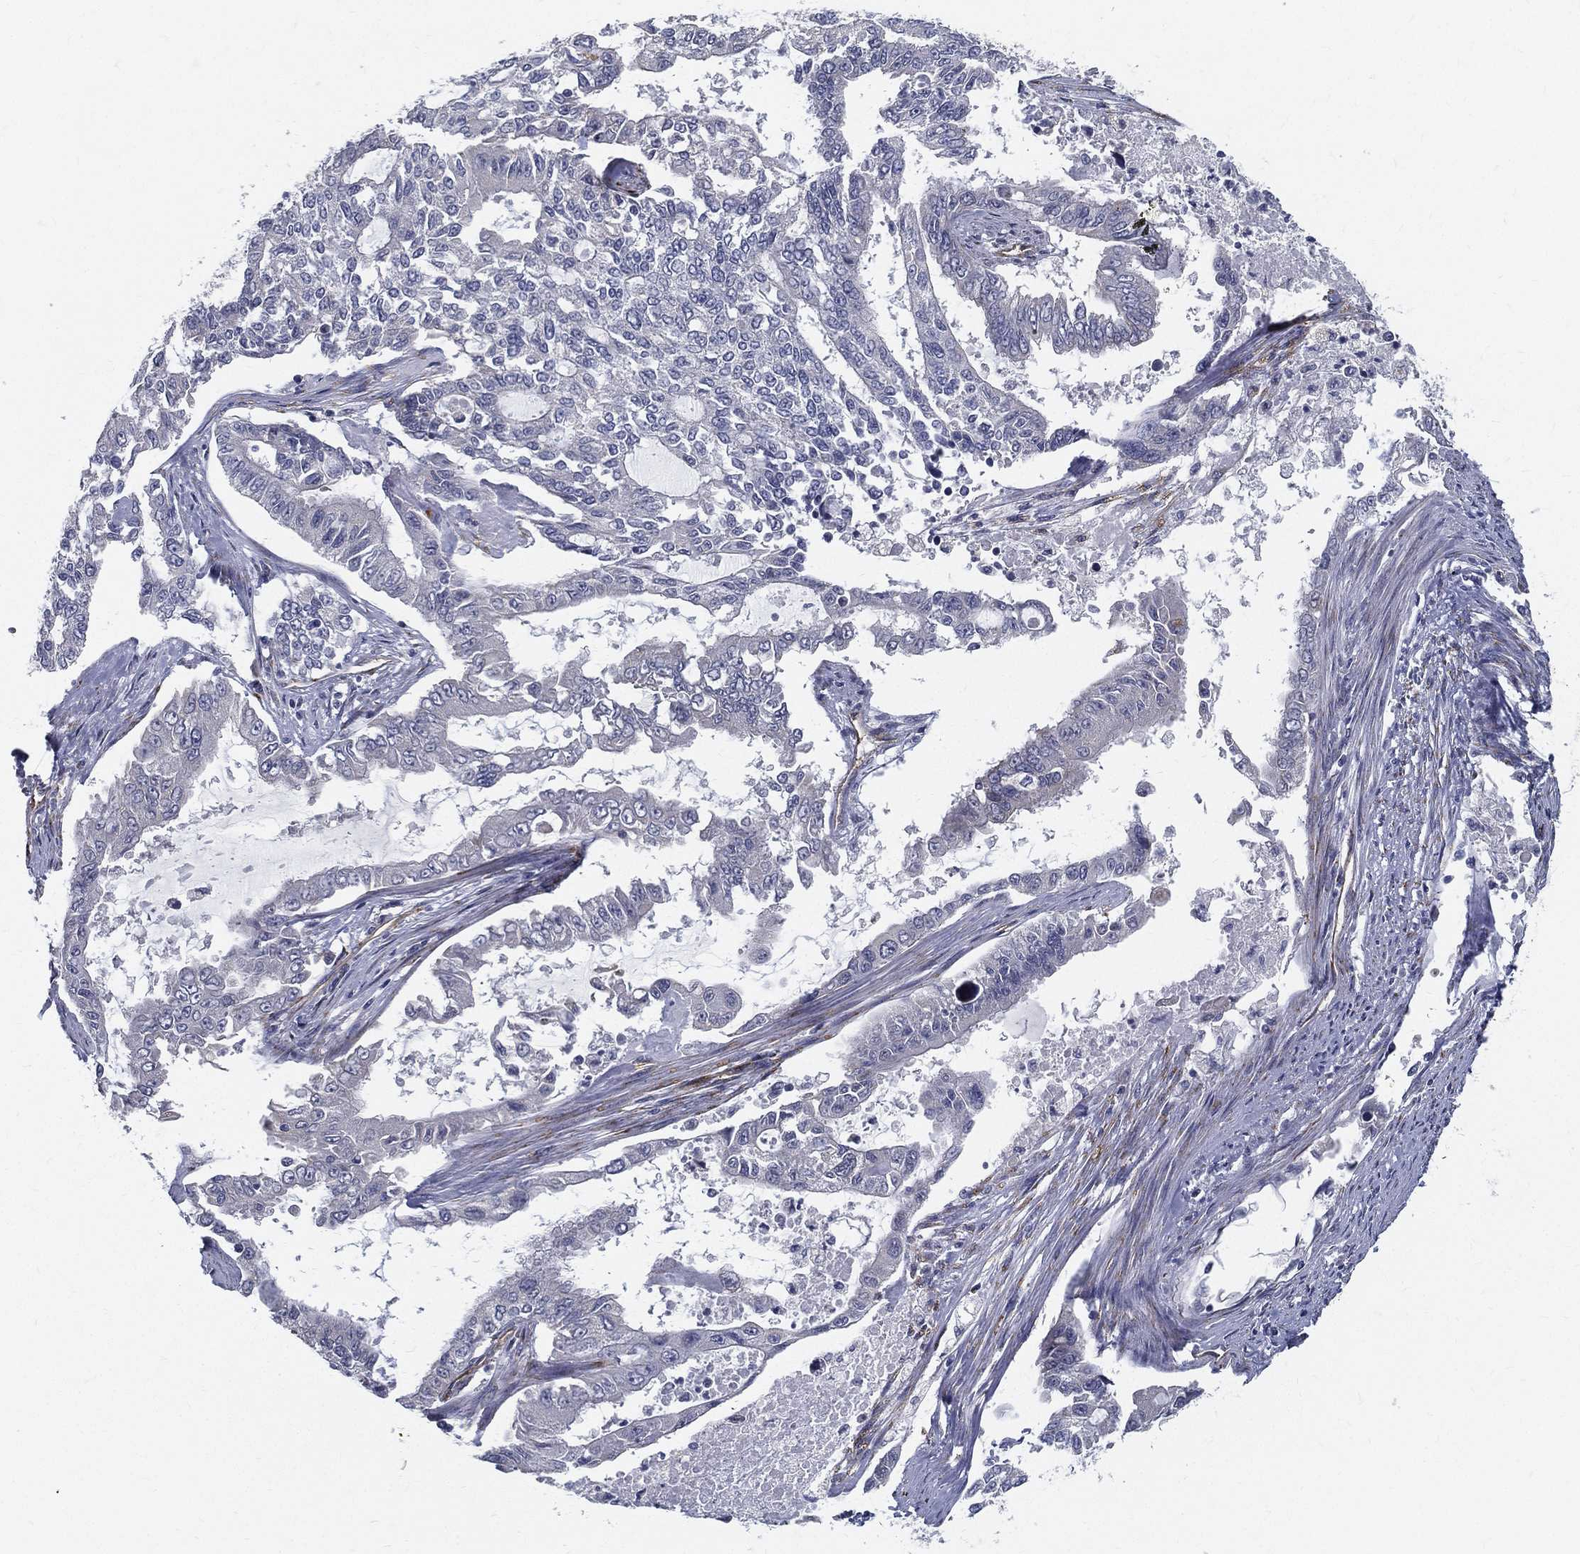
{"staining": {"intensity": "negative", "quantity": "none", "location": "none"}, "tissue": "endometrial cancer", "cell_type": "Tumor cells", "image_type": "cancer", "snomed": [{"axis": "morphology", "description": "Adenocarcinoma, NOS"}, {"axis": "topography", "description": "Uterus"}], "caption": "Immunohistochemistry (IHC) image of neoplastic tissue: endometrial cancer (adenocarcinoma) stained with DAB (3,3'-diaminobenzidine) shows no significant protein staining in tumor cells.", "gene": "LRRC56", "patient": {"sex": "female", "age": 59}}